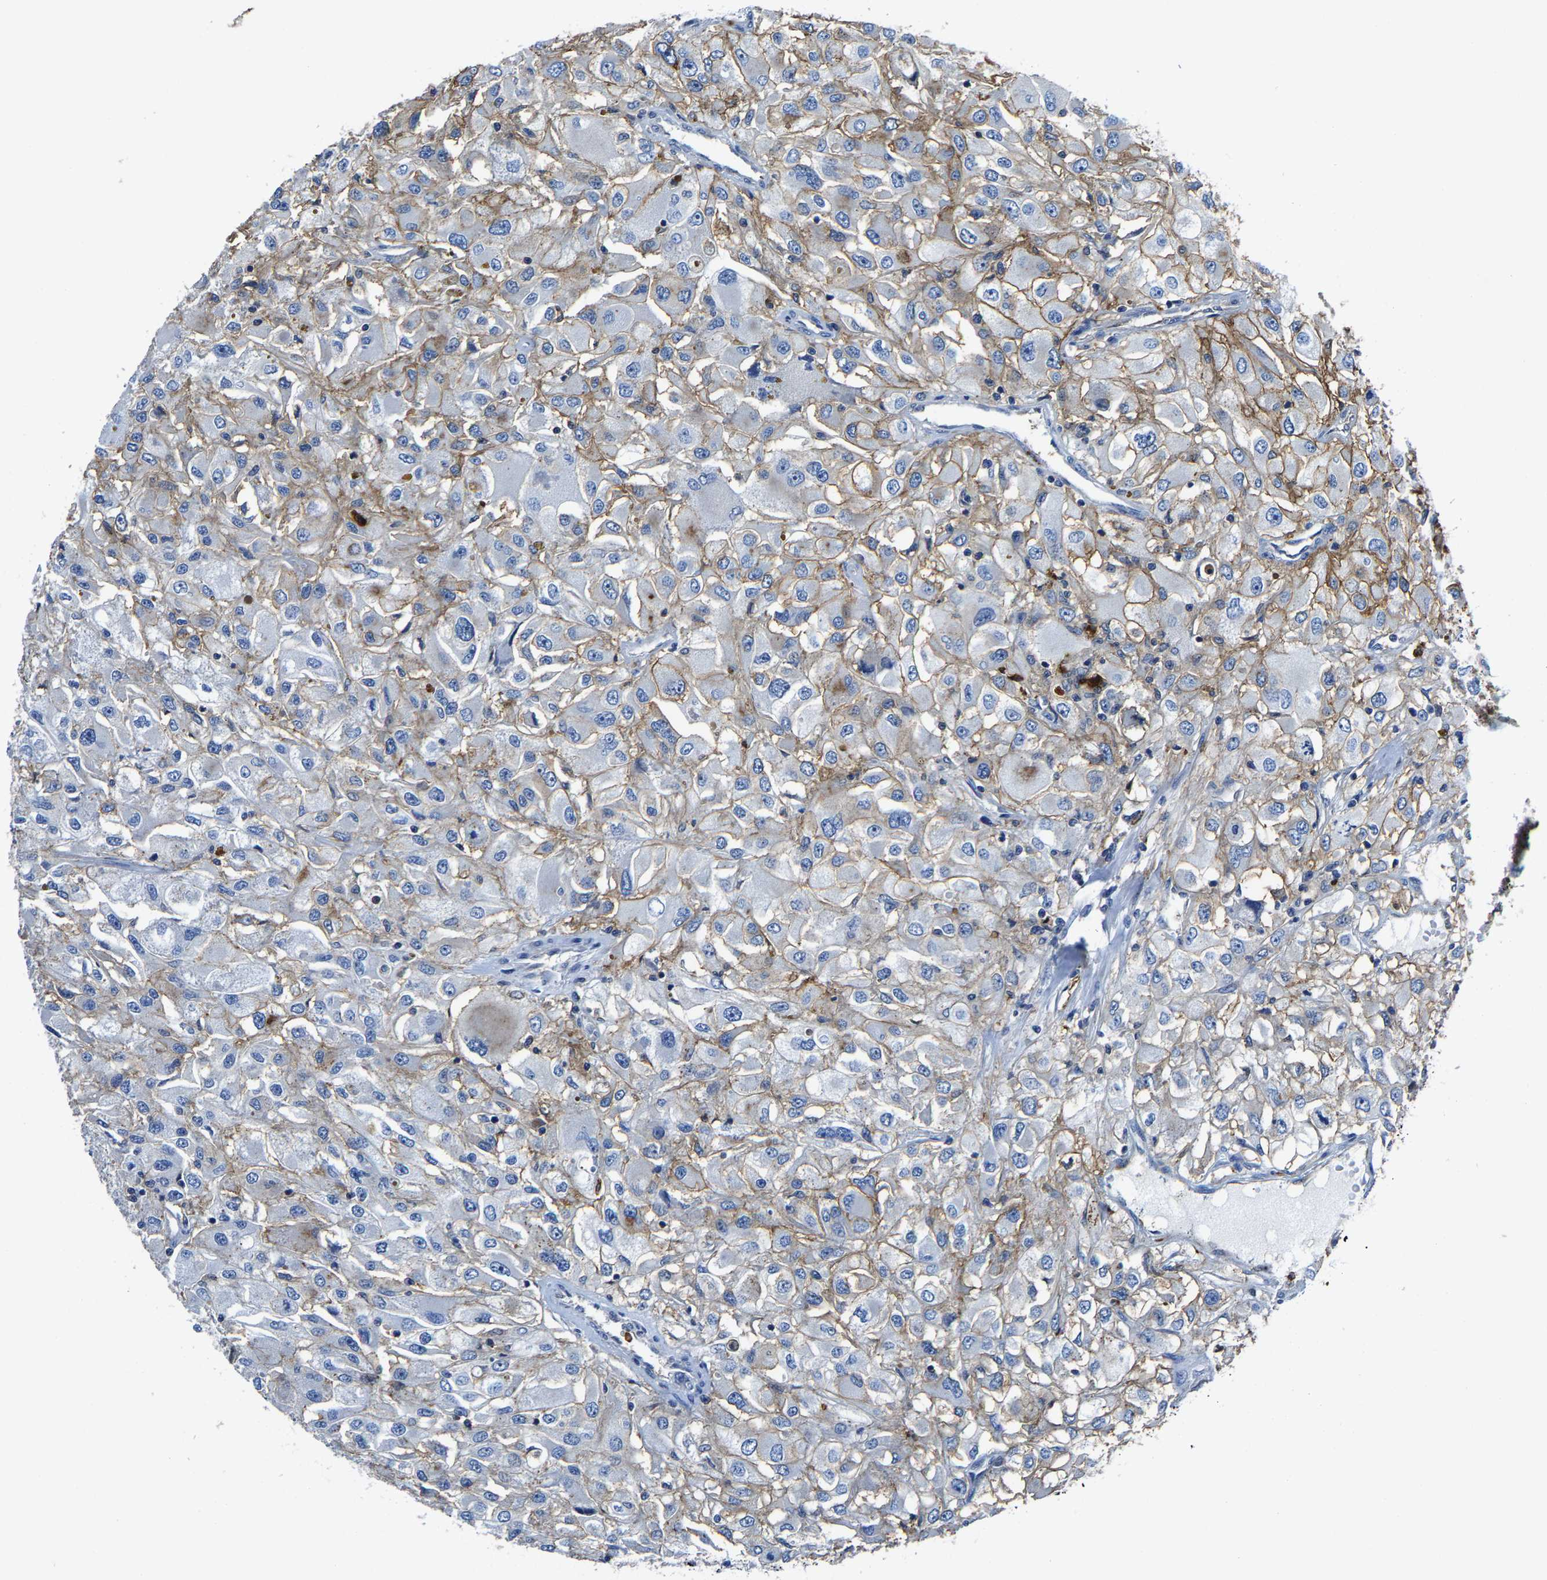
{"staining": {"intensity": "moderate", "quantity": "<25%", "location": "cytoplasmic/membranous"}, "tissue": "renal cancer", "cell_type": "Tumor cells", "image_type": "cancer", "snomed": [{"axis": "morphology", "description": "Adenocarcinoma, NOS"}, {"axis": "topography", "description": "Kidney"}], "caption": "Immunohistochemical staining of adenocarcinoma (renal) exhibits low levels of moderate cytoplasmic/membranous positivity in approximately <25% of tumor cells.", "gene": "TRAF6", "patient": {"sex": "female", "age": 52}}